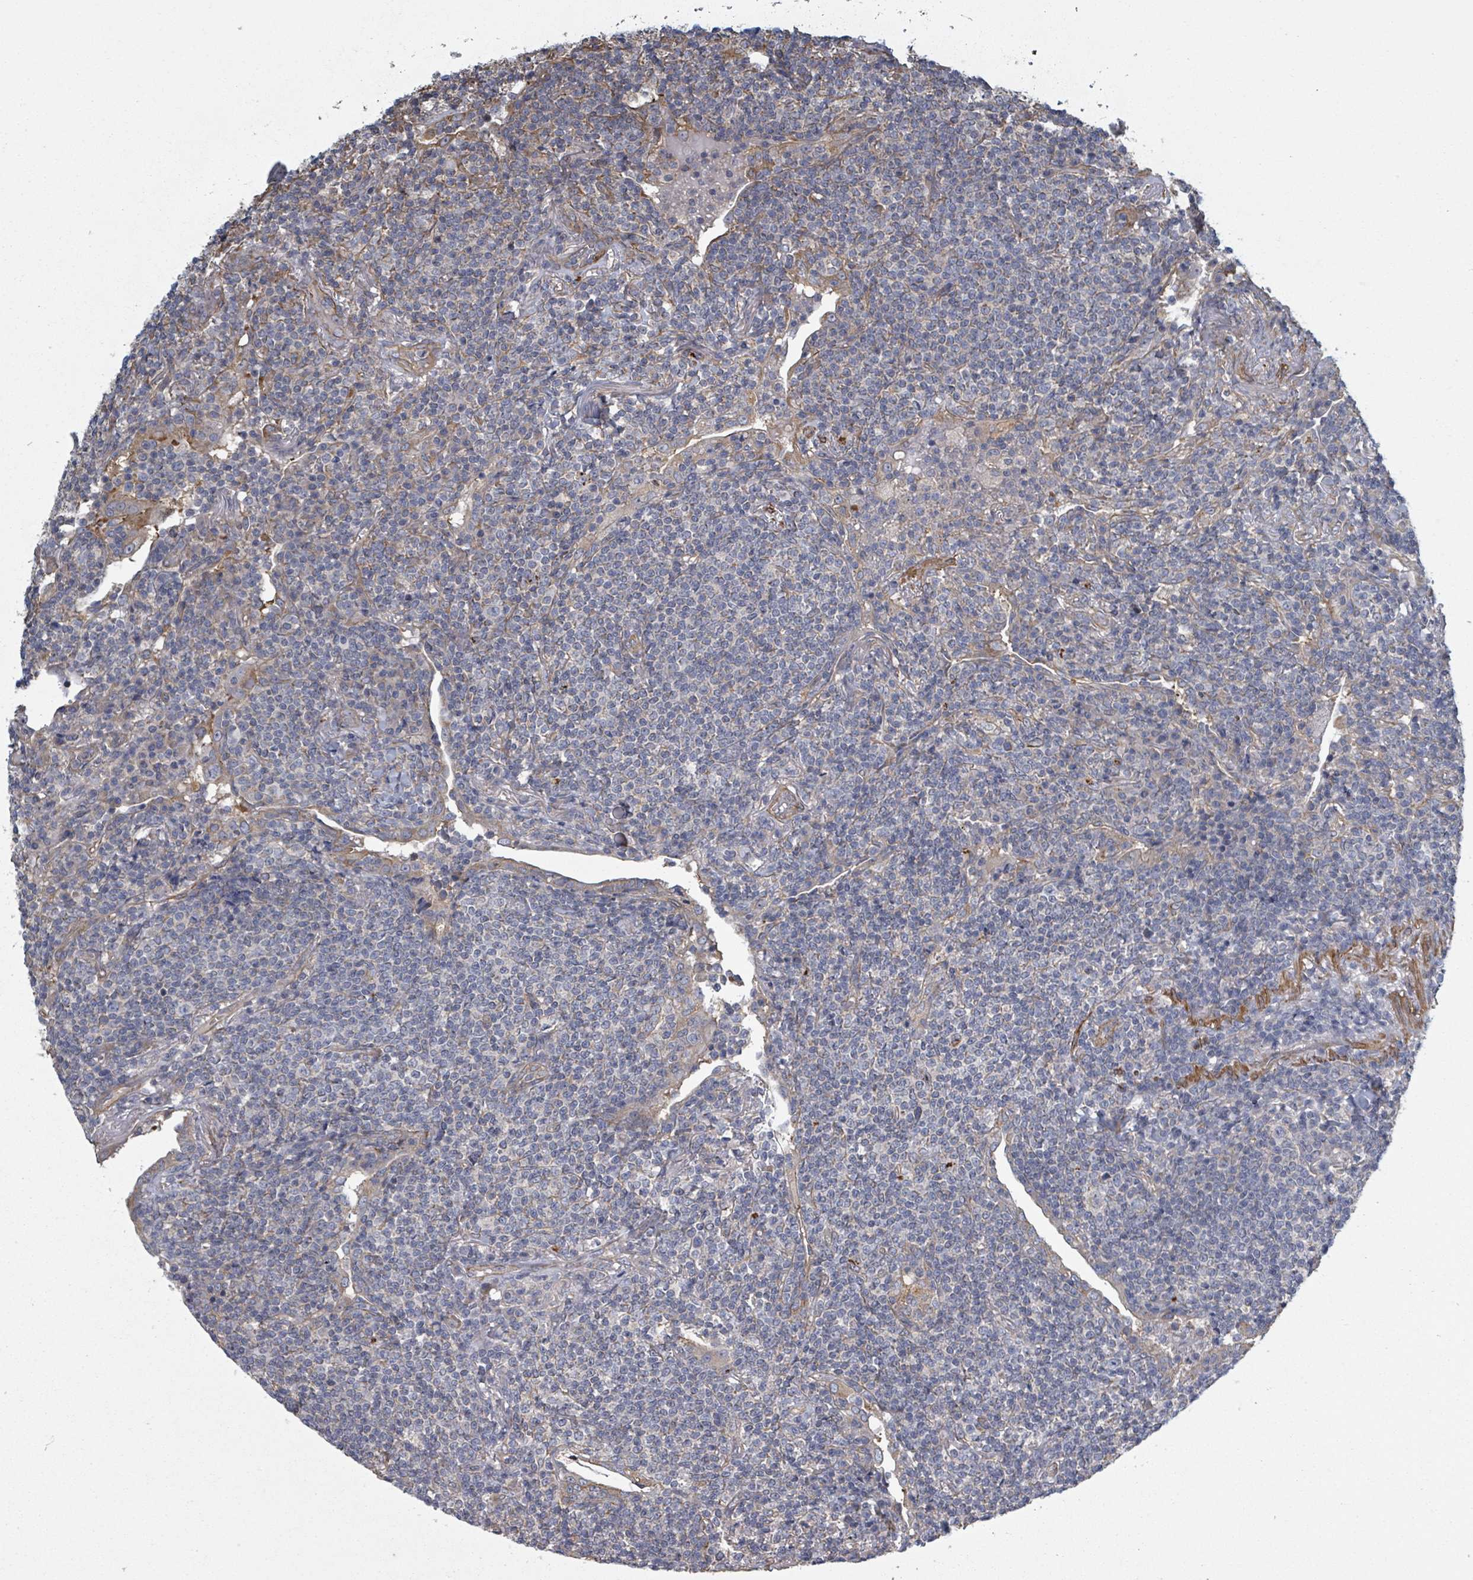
{"staining": {"intensity": "negative", "quantity": "none", "location": "none"}, "tissue": "lymphoma", "cell_type": "Tumor cells", "image_type": "cancer", "snomed": [{"axis": "morphology", "description": "Malignant lymphoma, non-Hodgkin's type, Low grade"}, {"axis": "topography", "description": "Lung"}], "caption": "Protein analysis of low-grade malignant lymphoma, non-Hodgkin's type reveals no significant positivity in tumor cells.", "gene": "ADCK1", "patient": {"sex": "female", "age": 71}}